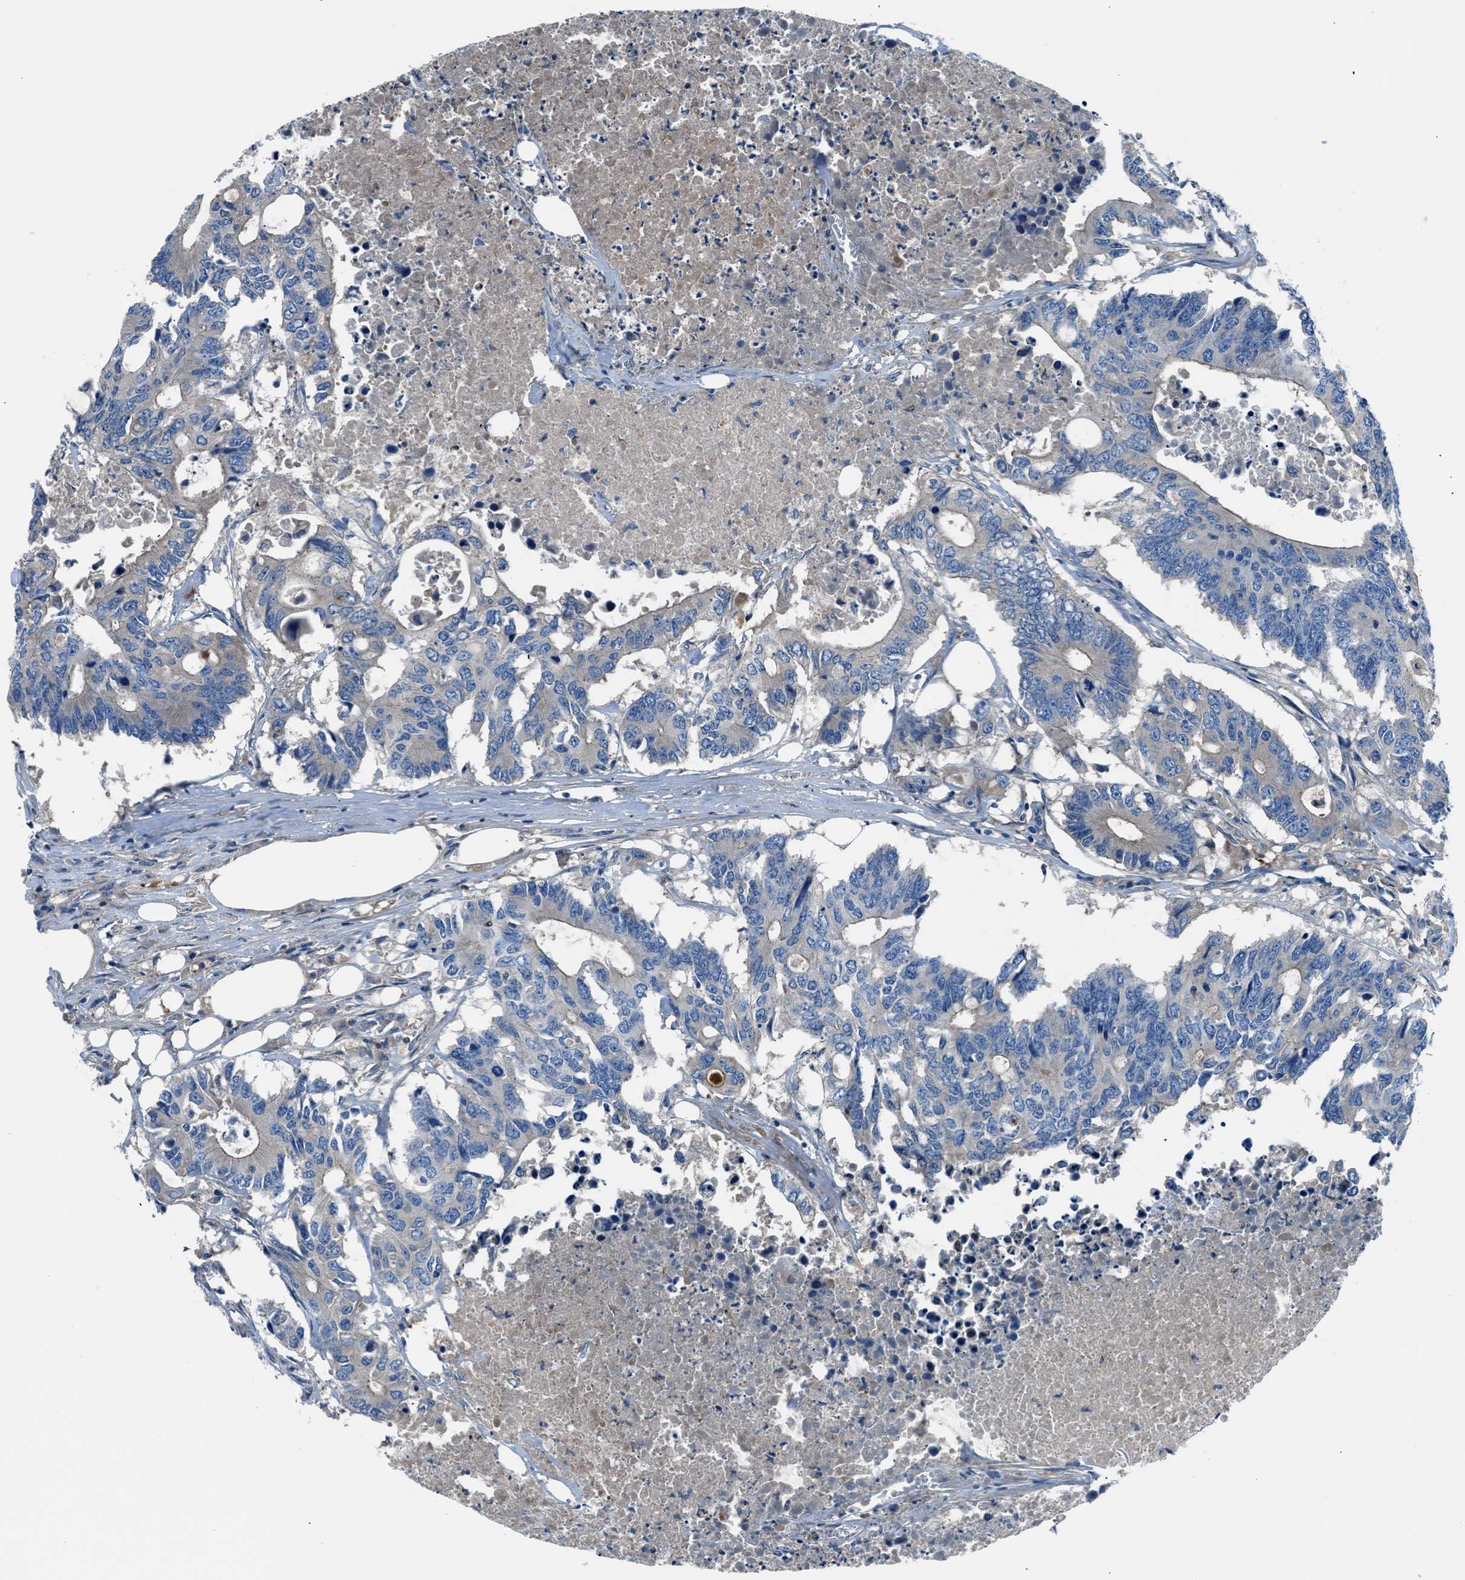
{"staining": {"intensity": "weak", "quantity": "<25%", "location": "cytoplasmic/membranous"}, "tissue": "colorectal cancer", "cell_type": "Tumor cells", "image_type": "cancer", "snomed": [{"axis": "morphology", "description": "Adenocarcinoma, NOS"}, {"axis": "topography", "description": "Colon"}], "caption": "Tumor cells are negative for protein expression in human colorectal cancer (adenocarcinoma). (Immunohistochemistry (ihc), brightfield microscopy, high magnification).", "gene": "SLC38A6", "patient": {"sex": "male", "age": 71}}